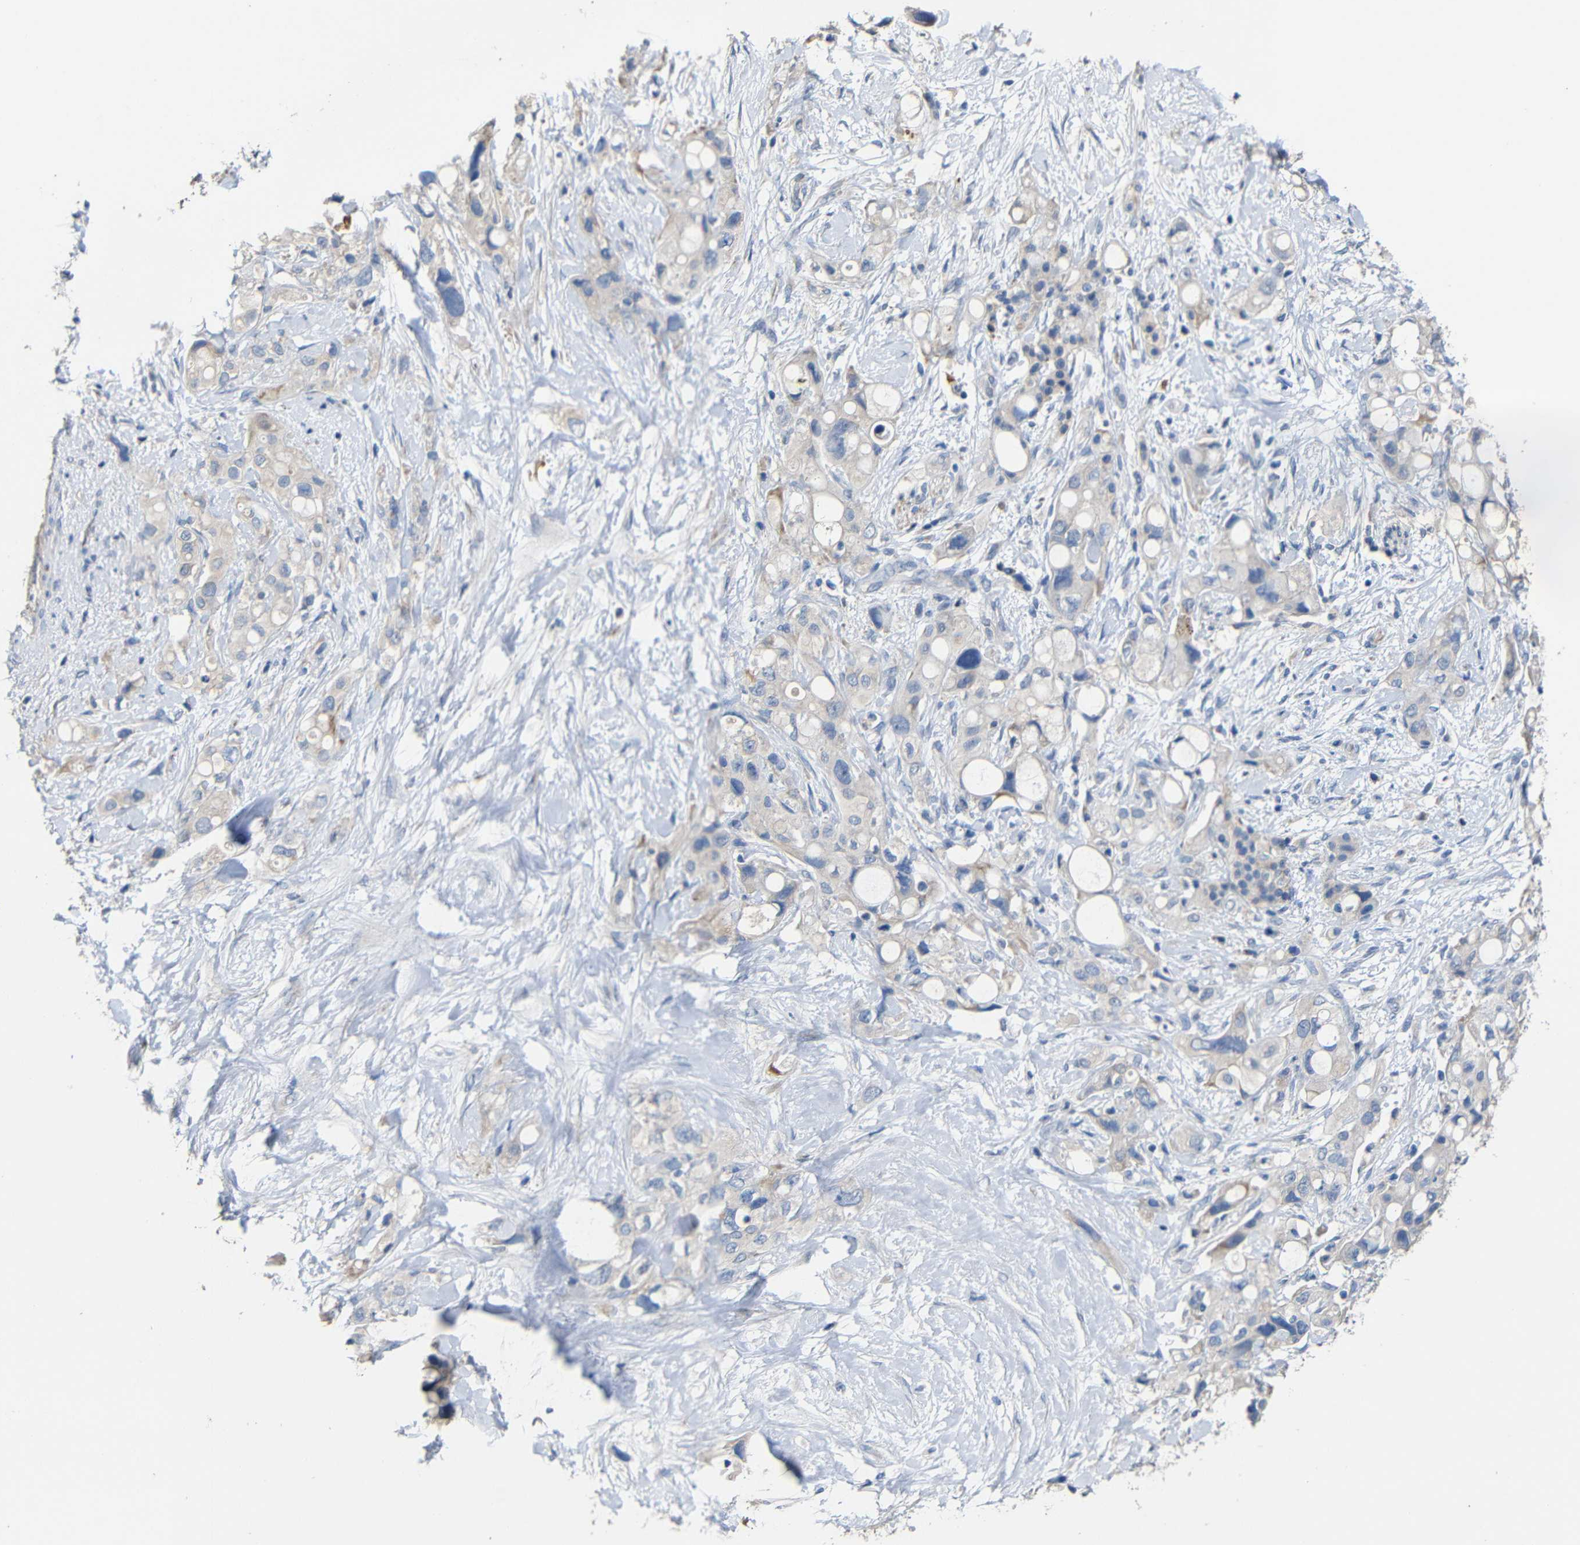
{"staining": {"intensity": "negative", "quantity": "none", "location": "none"}, "tissue": "pancreatic cancer", "cell_type": "Tumor cells", "image_type": "cancer", "snomed": [{"axis": "morphology", "description": "Adenocarcinoma, NOS"}, {"axis": "topography", "description": "Pancreas"}], "caption": "This is an immunohistochemistry (IHC) photomicrograph of human pancreatic cancer. There is no positivity in tumor cells.", "gene": "ACKR2", "patient": {"sex": "female", "age": 56}}